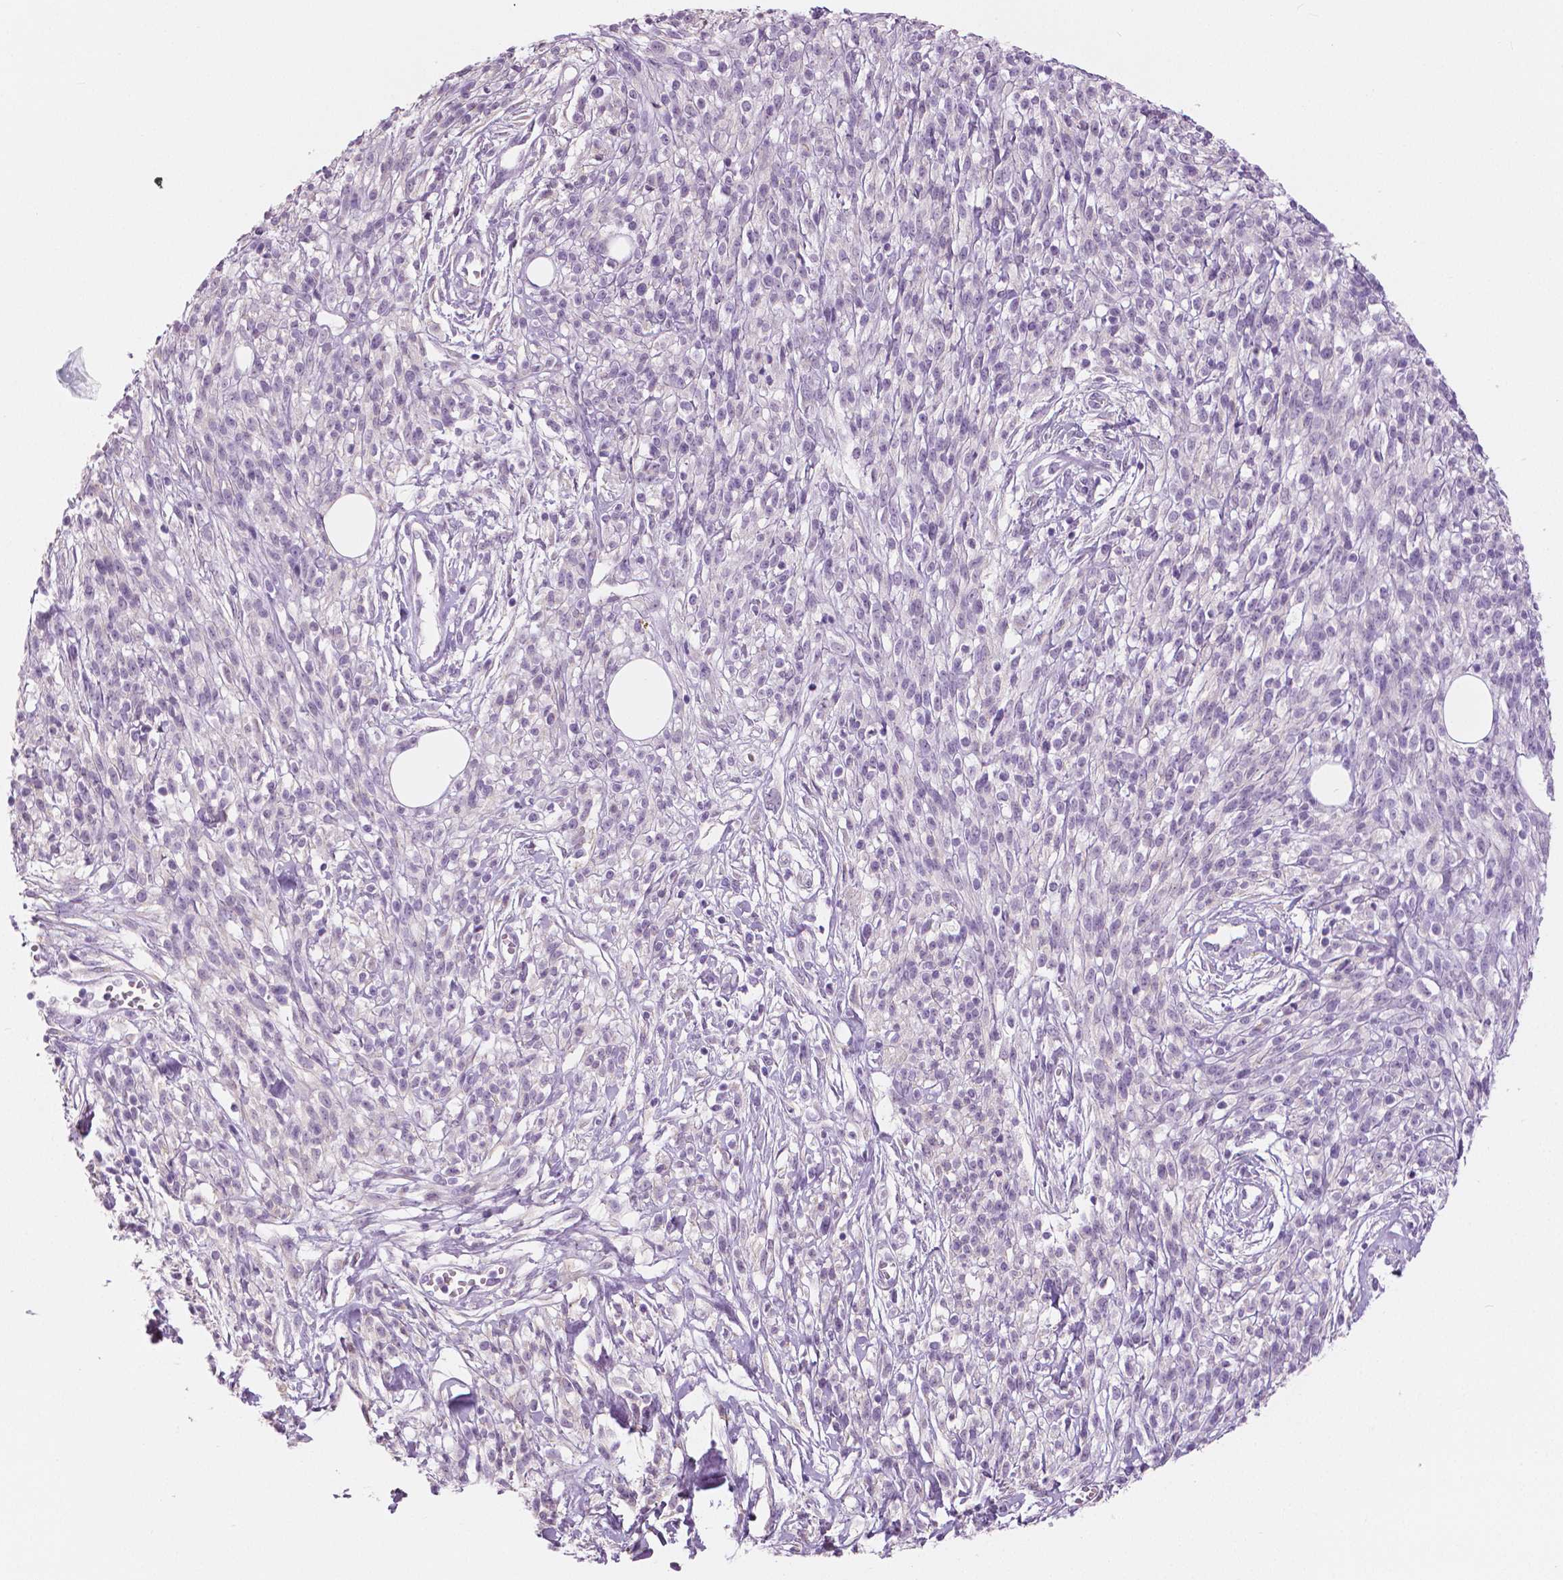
{"staining": {"intensity": "negative", "quantity": "none", "location": "none"}, "tissue": "melanoma", "cell_type": "Tumor cells", "image_type": "cancer", "snomed": [{"axis": "morphology", "description": "Malignant melanoma, NOS"}, {"axis": "topography", "description": "Skin"}, {"axis": "topography", "description": "Skin of trunk"}], "caption": "This is an IHC image of human melanoma. There is no positivity in tumor cells.", "gene": "SLC24A1", "patient": {"sex": "male", "age": 74}}